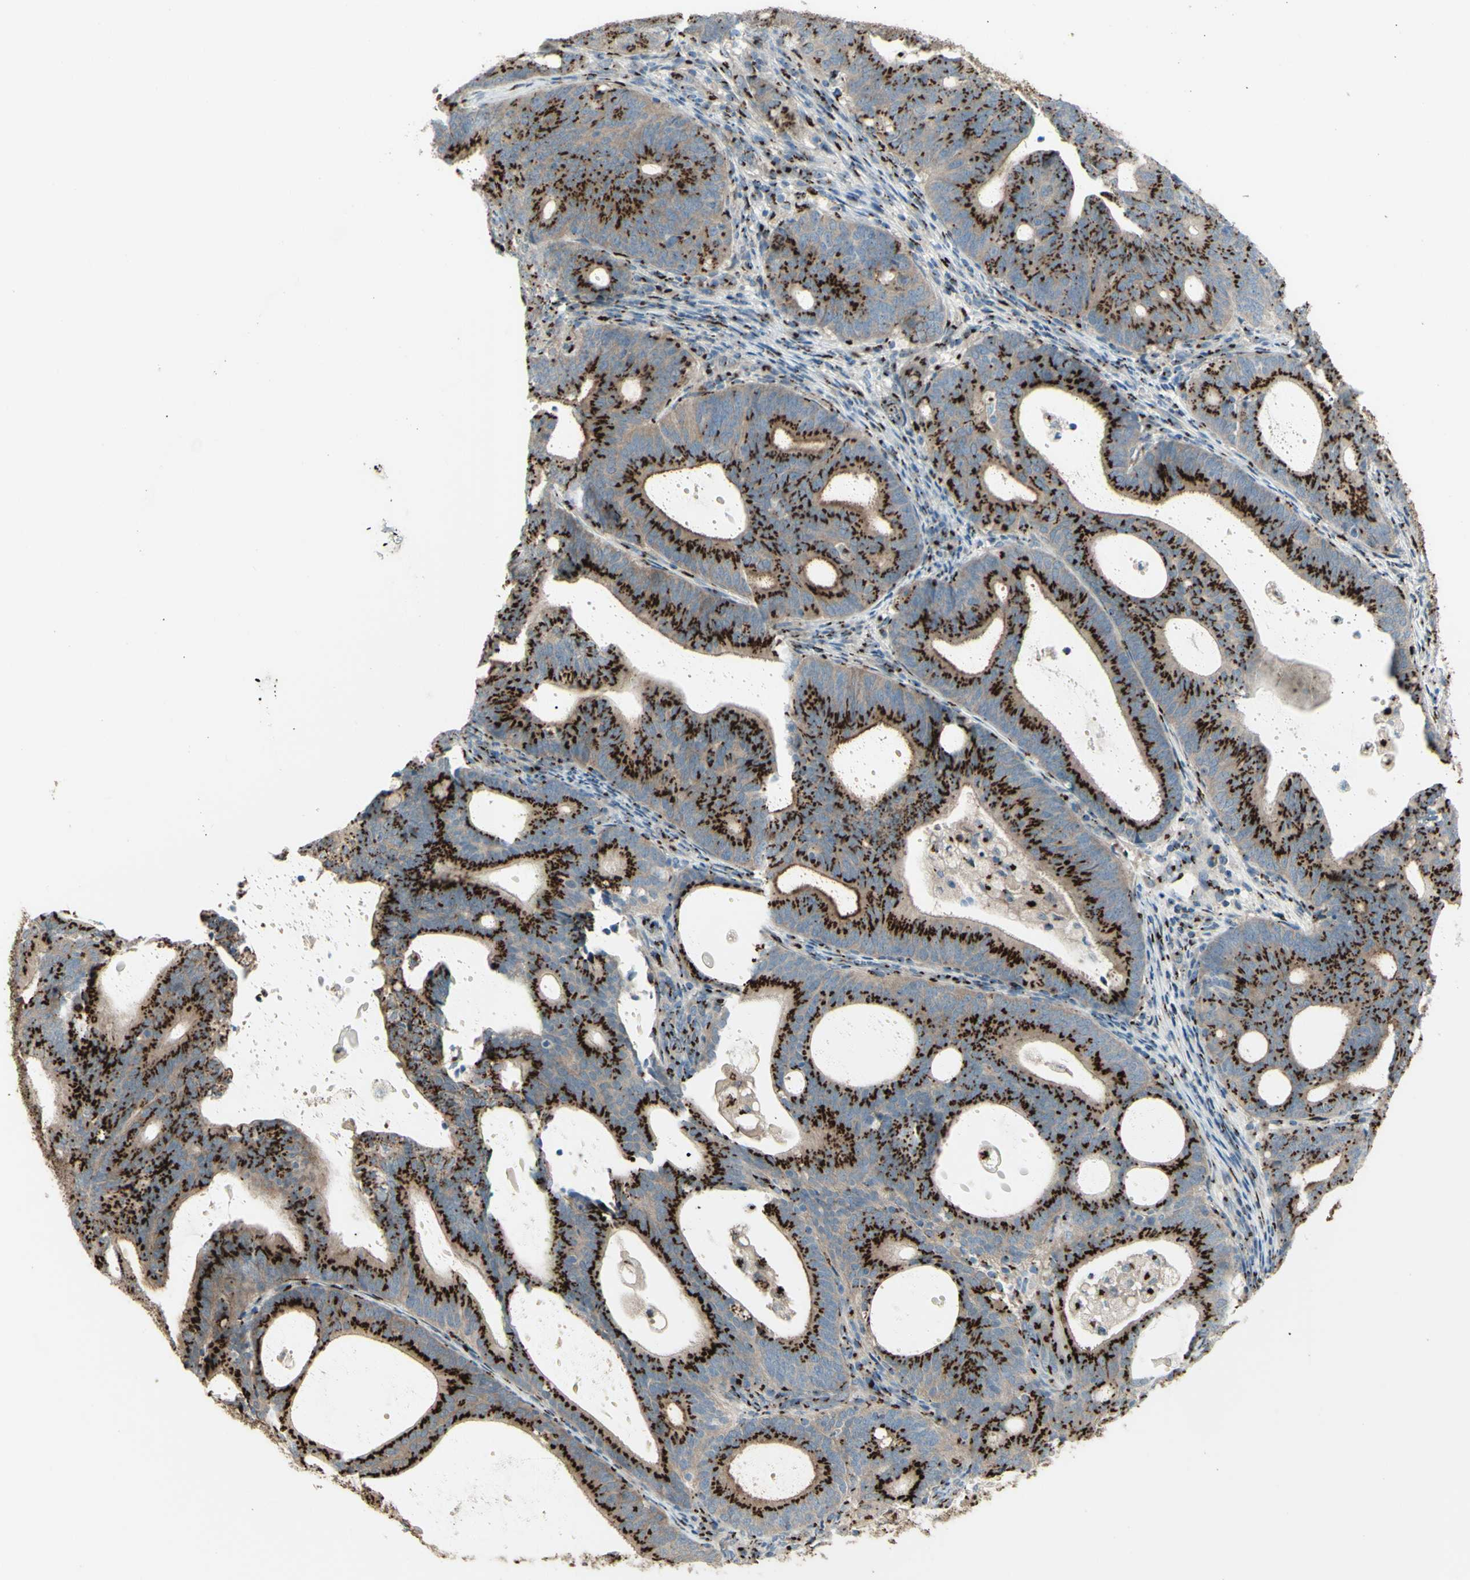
{"staining": {"intensity": "strong", "quantity": ">75%", "location": "cytoplasmic/membranous"}, "tissue": "endometrial cancer", "cell_type": "Tumor cells", "image_type": "cancer", "snomed": [{"axis": "morphology", "description": "Adenocarcinoma, NOS"}, {"axis": "topography", "description": "Uterus"}], "caption": "Immunohistochemical staining of human adenocarcinoma (endometrial) reveals high levels of strong cytoplasmic/membranous protein positivity in about >75% of tumor cells.", "gene": "BPNT2", "patient": {"sex": "female", "age": 83}}